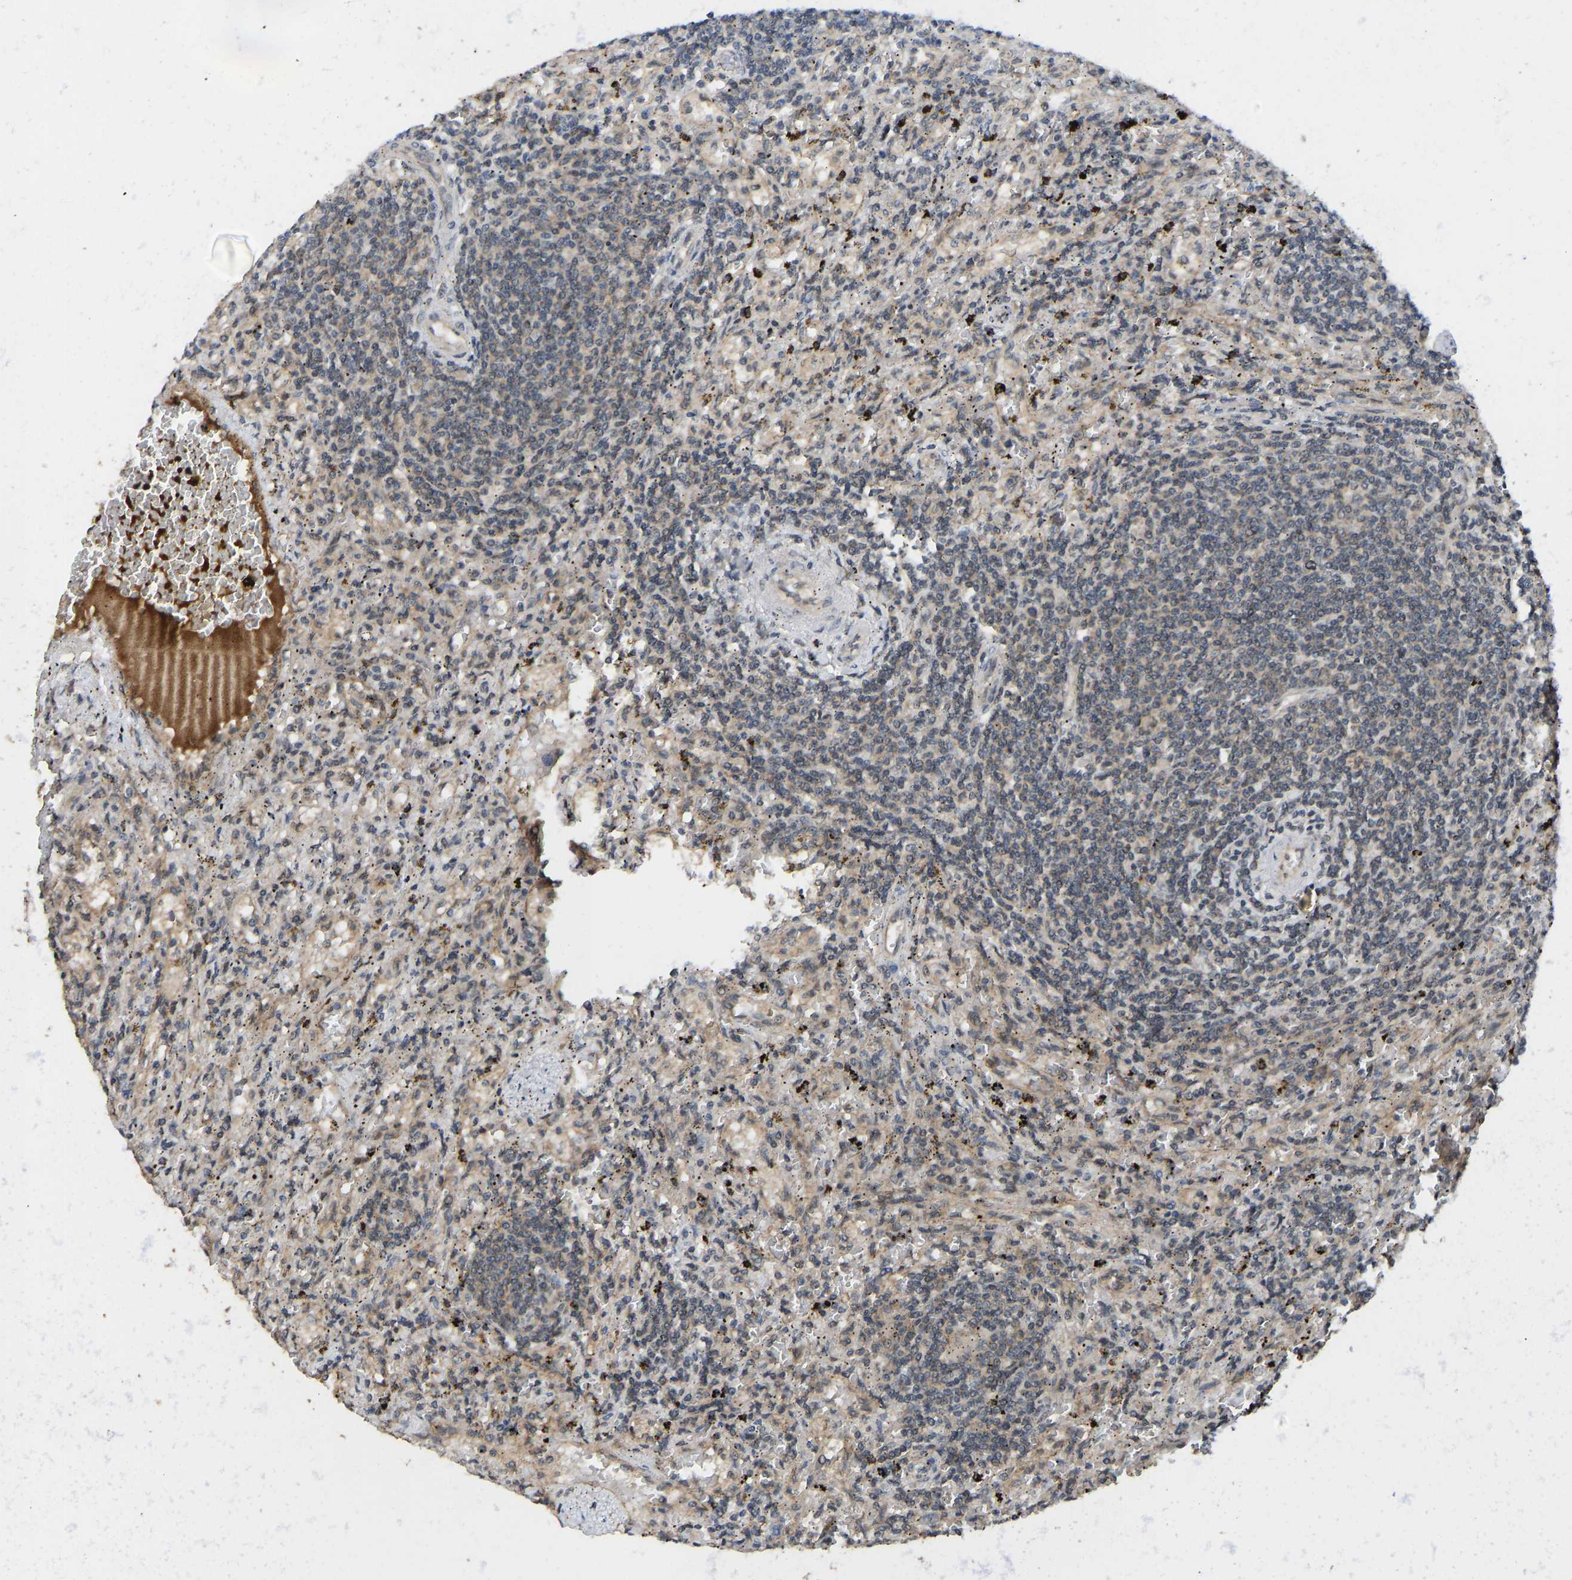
{"staining": {"intensity": "weak", "quantity": "25%-75%", "location": "cytoplasmic/membranous"}, "tissue": "lymphoma", "cell_type": "Tumor cells", "image_type": "cancer", "snomed": [{"axis": "morphology", "description": "Malignant lymphoma, non-Hodgkin's type, Low grade"}, {"axis": "topography", "description": "Spleen"}], "caption": "Immunohistochemistry (IHC) (DAB (3,3'-diaminobenzidine)) staining of lymphoma shows weak cytoplasmic/membranous protein staining in approximately 25%-75% of tumor cells.", "gene": "NDRG3", "patient": {"sex": "male", "age": 76}}